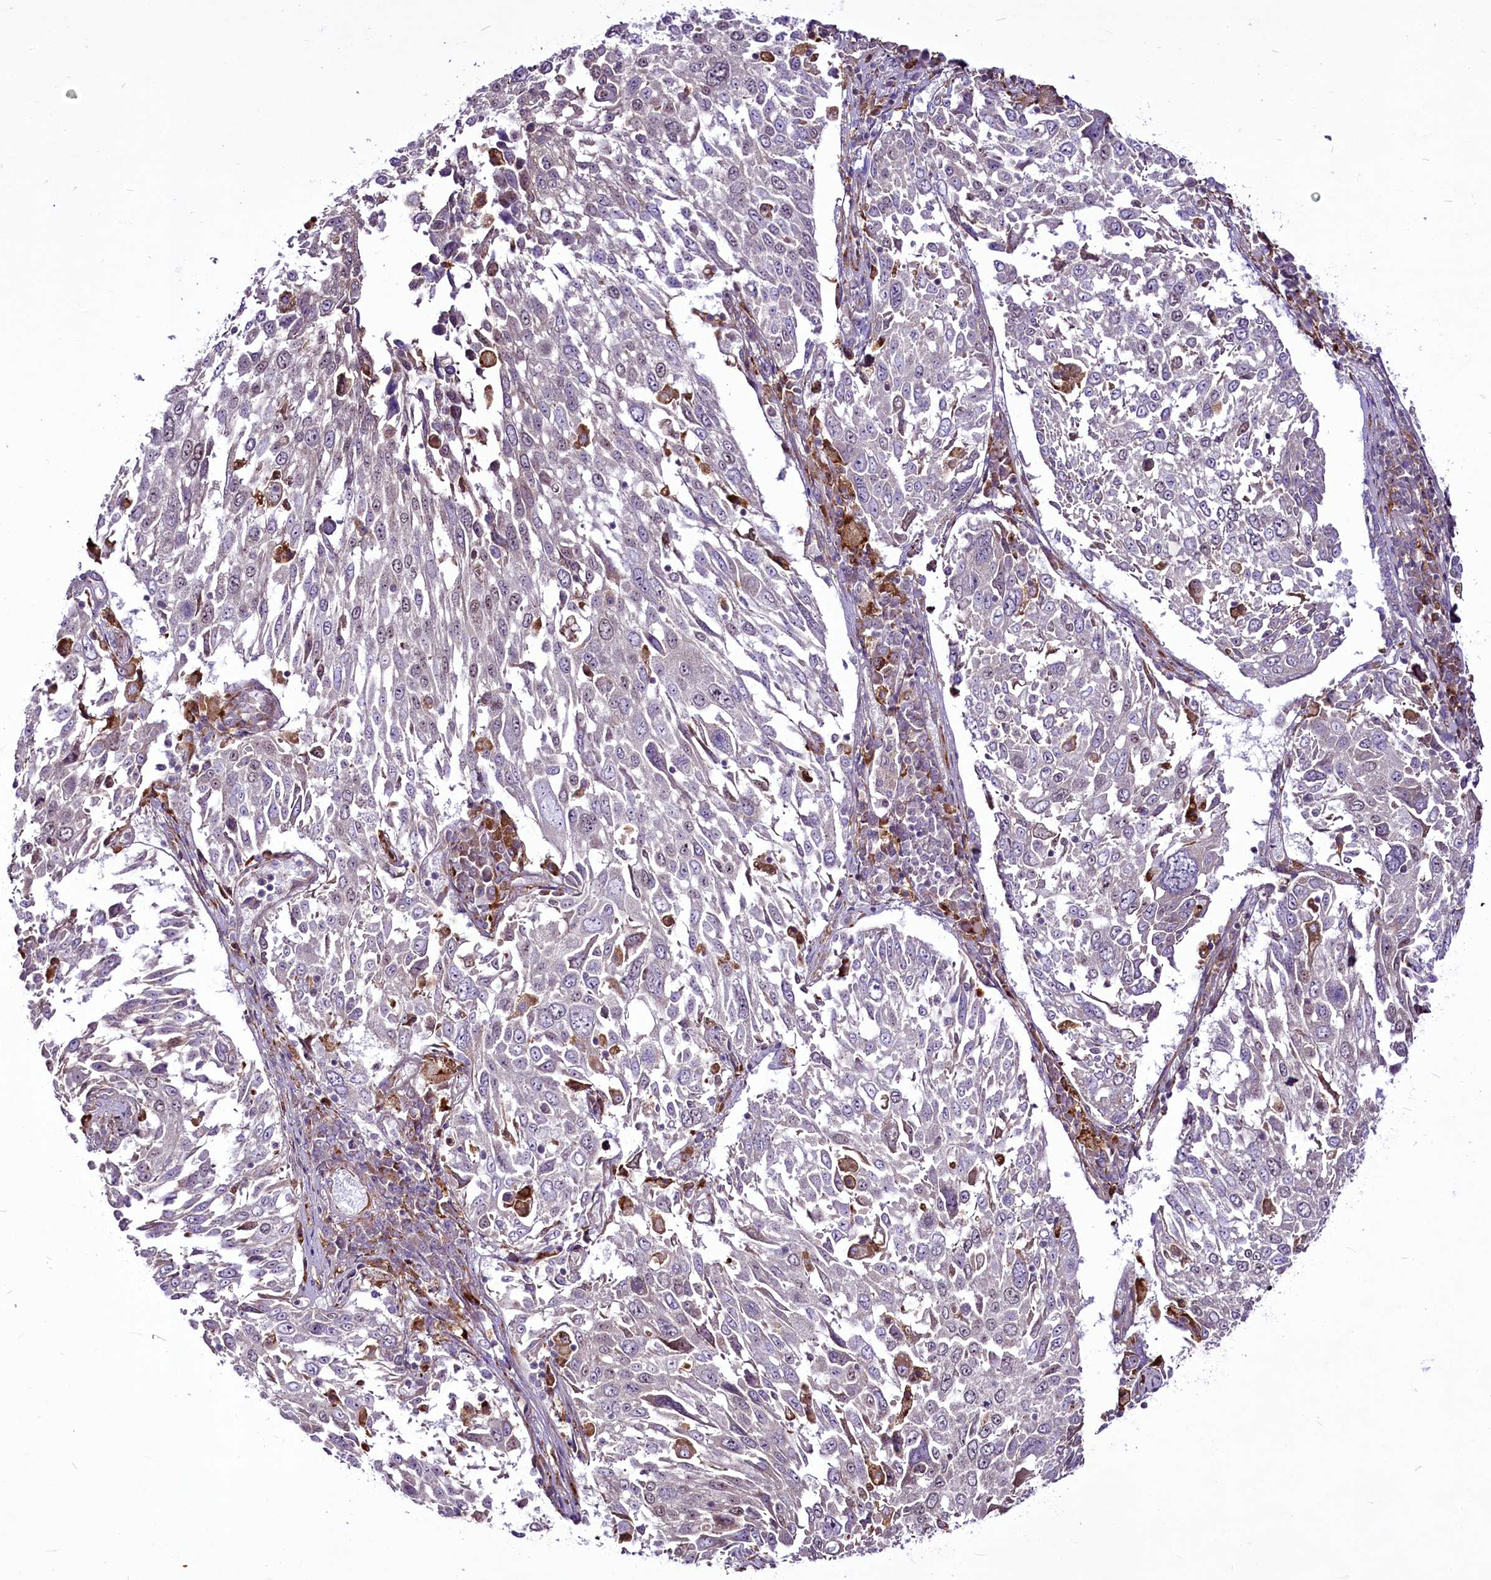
{"staining": {"intensity": "negative", "quantity": "none", "location": "none"}, "tissue": "lung cancer", "cell_type": "Tumor cells", "image_type": "cancer", "snomed": [{"axis": "morphology", "description": "Squamous cell carcinoma, NOS"}, {"axis": "topography", "description": "Lung"}], "caption": "This photomicrograph is of squamous cell carcinoma (lung) stained with immunohistochemistry (IHC) to label a protein in brown with the nuclei are counter-stained blue. There is no expression in tumor cells. (DAB immunohistochemistry visualized using brightfield microscopy, high magnification).", "gene": "RSBN1", "patient": {"sex": "male", "age": 65}}